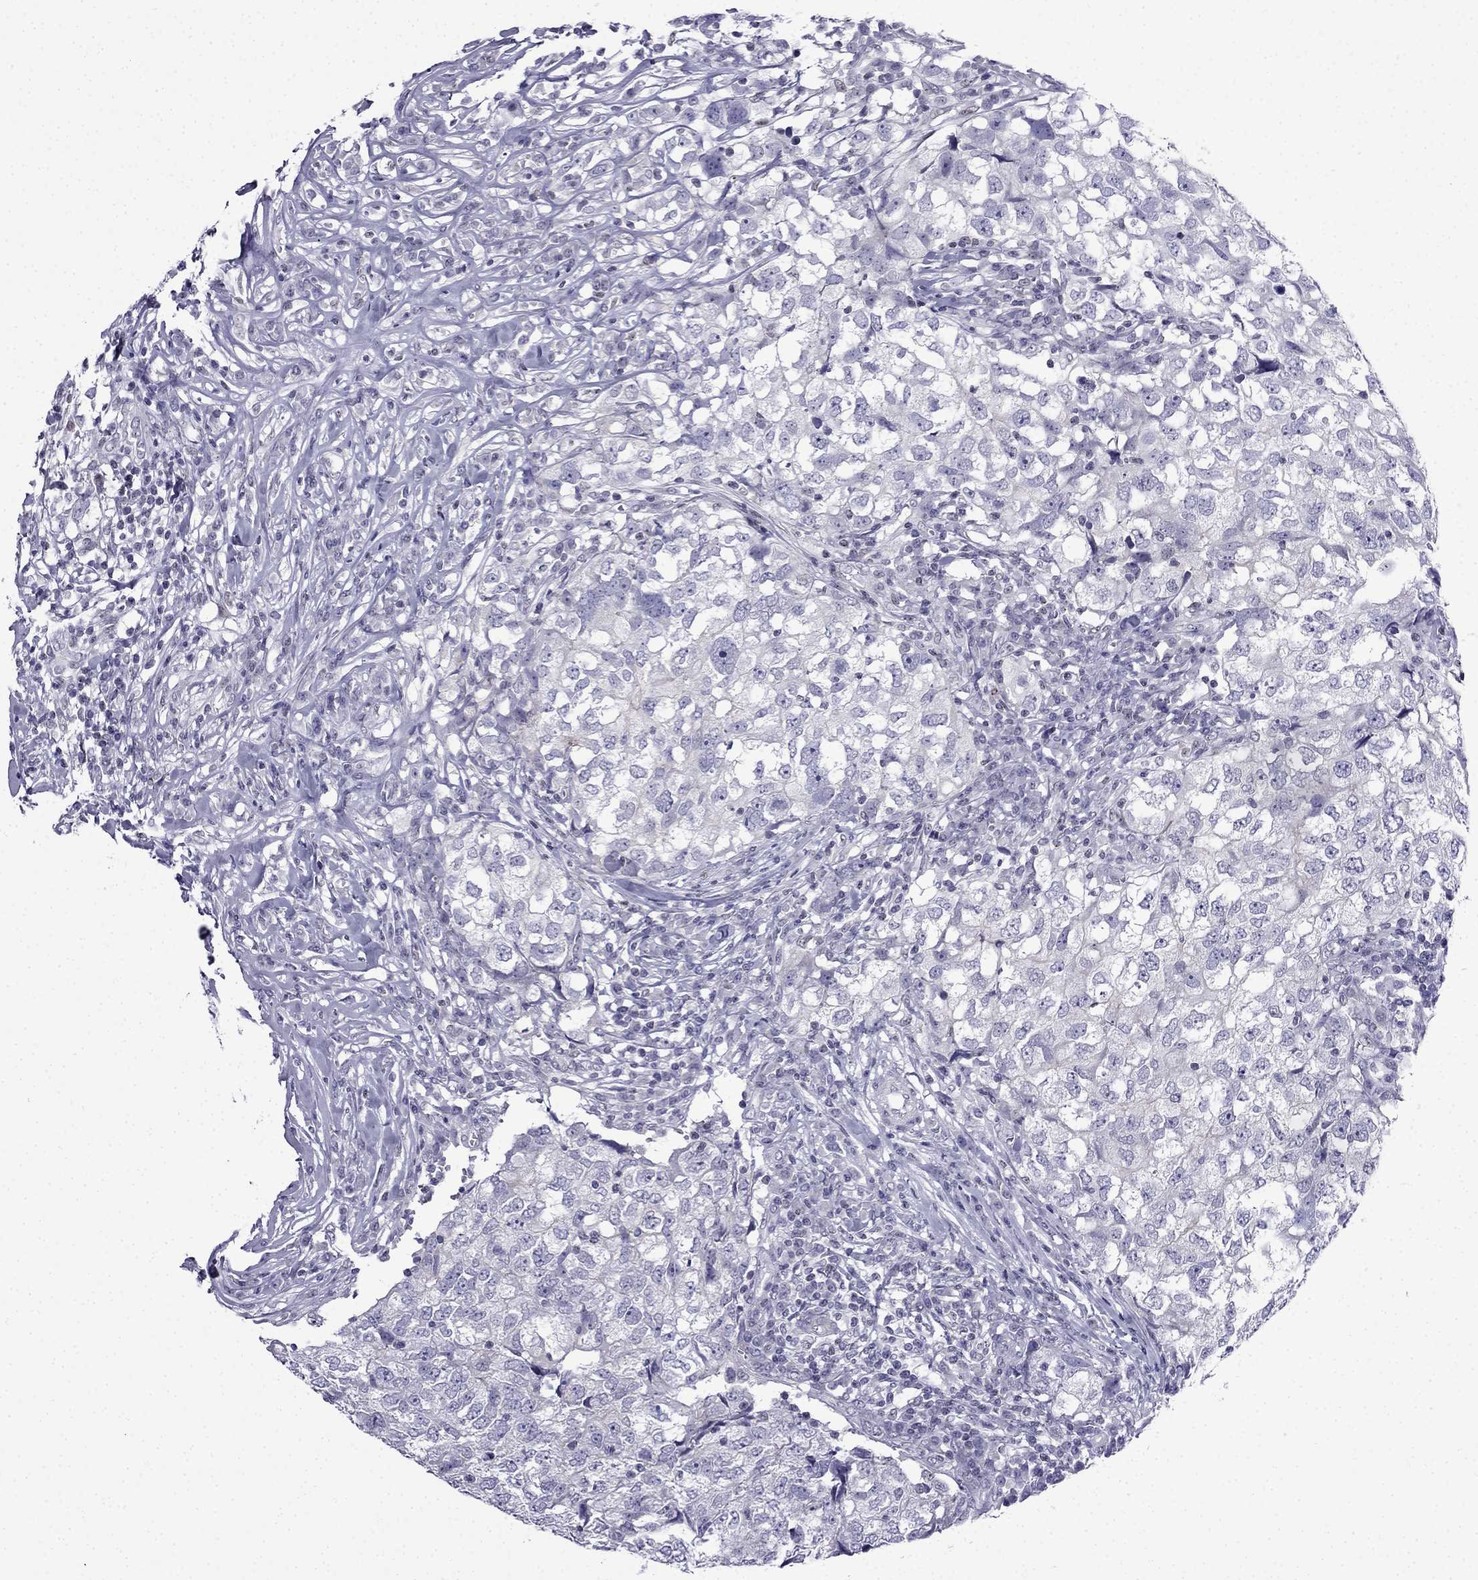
{"staining": {"intensity": "negative", "quantity": "none", "location": "none"}, "tissue": "breast cancer", "cell_type": "Tumor cells", "image_type": "cancer", "snomed": [{"axis": "morphology", "description": "Duct carcinoma"}, {"axis": "topography", "description": "Breast"}], "caption": "An image of breast cancer stained for a protein displays no brown staining in tumor cells.", "gene": "POM121L12", "patient": {"sex": "female", "age": 30}}